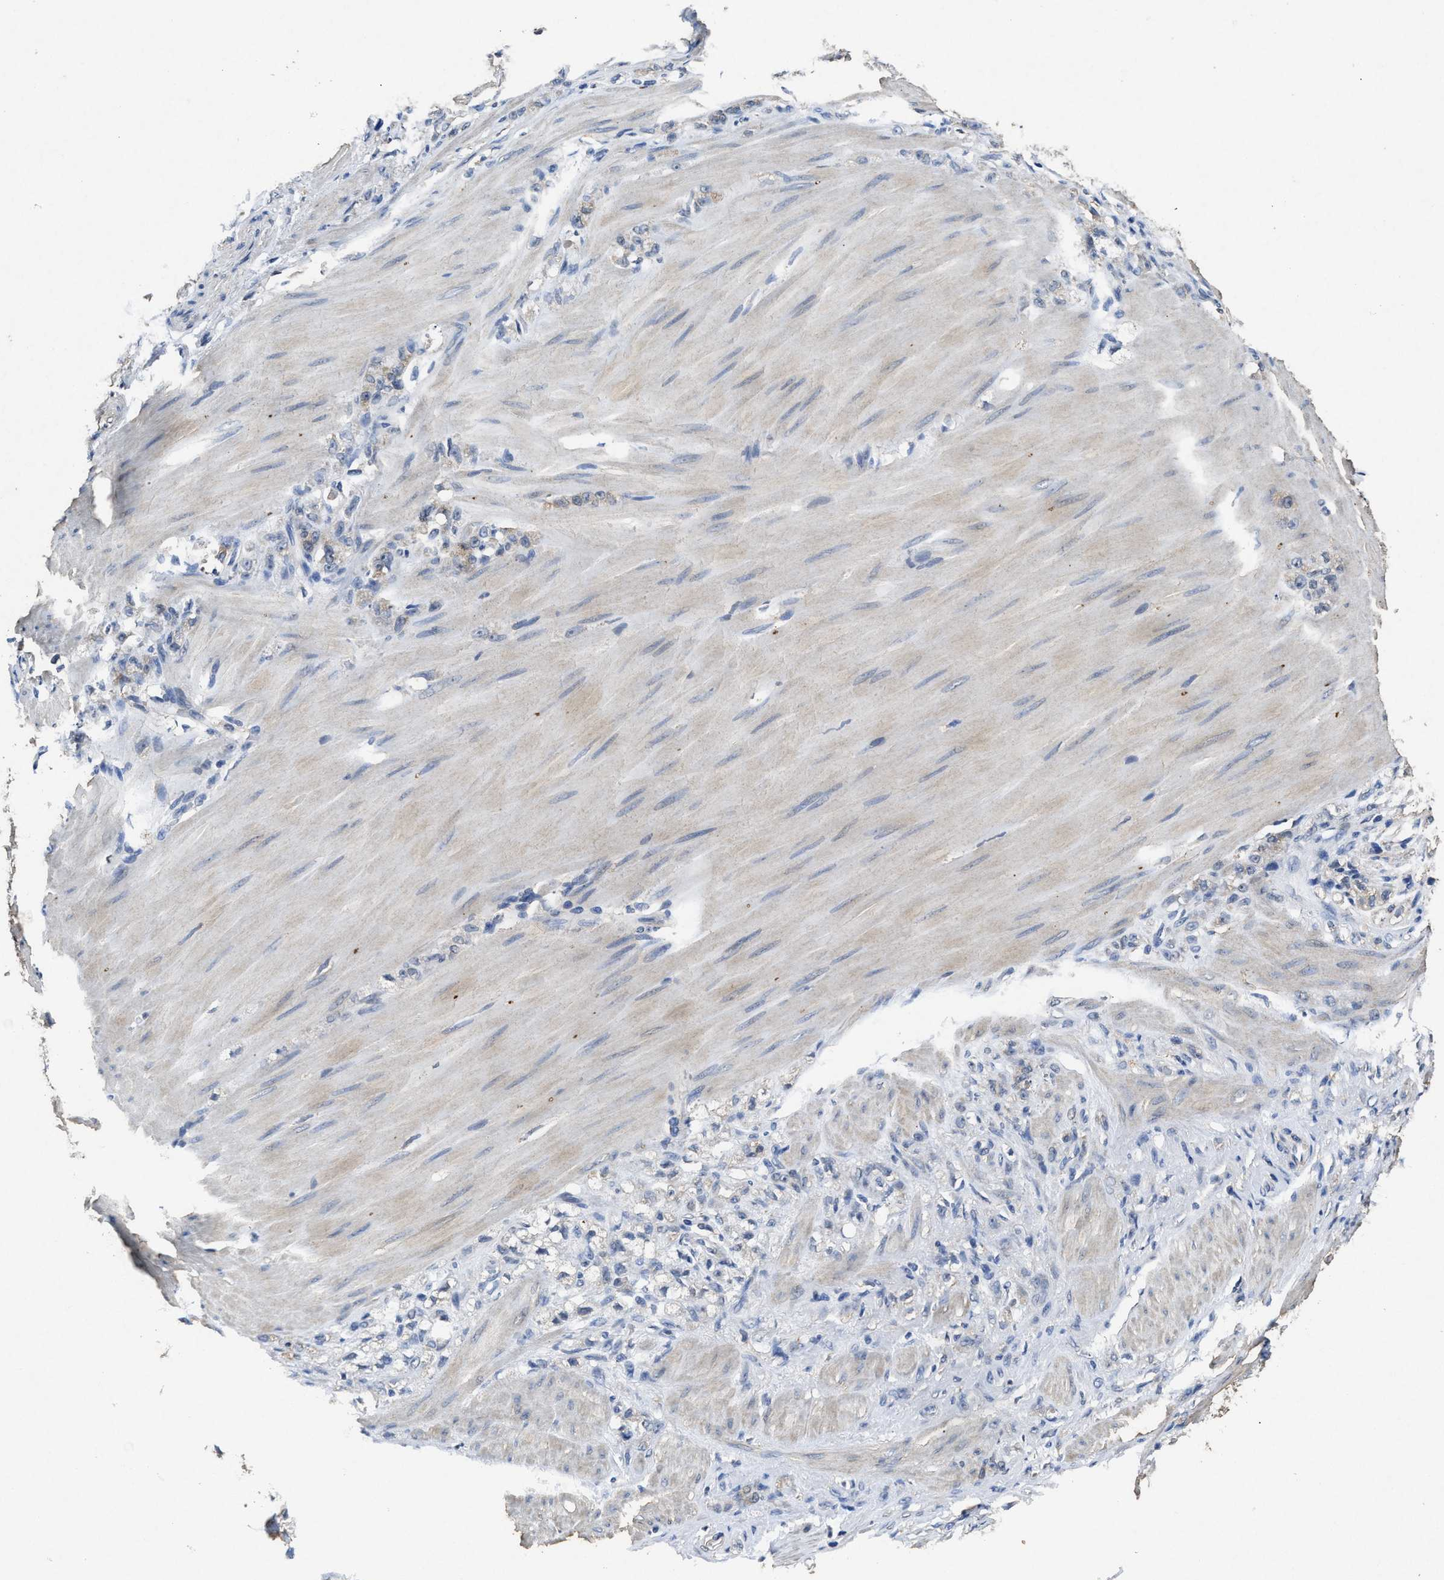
{"staining": {"intensity": "weak", "quantity": "<25%", "location": "cytoplasmic/membranous"}, "tissue": "stomach cancer", "cell_type": "Tumor cells", "image_type": "cancer", "snomed": [{"axis": "morphology", "description": "Adenocarcinoma, NOS"}, {"axis": "topography", "description": "Stomach"}], "caption": "Tumor cells show no significant protein expression in stomach adenocarcinoma.", "gene": "ACAT2", "patient": {"sex": "male", "age": 82}}